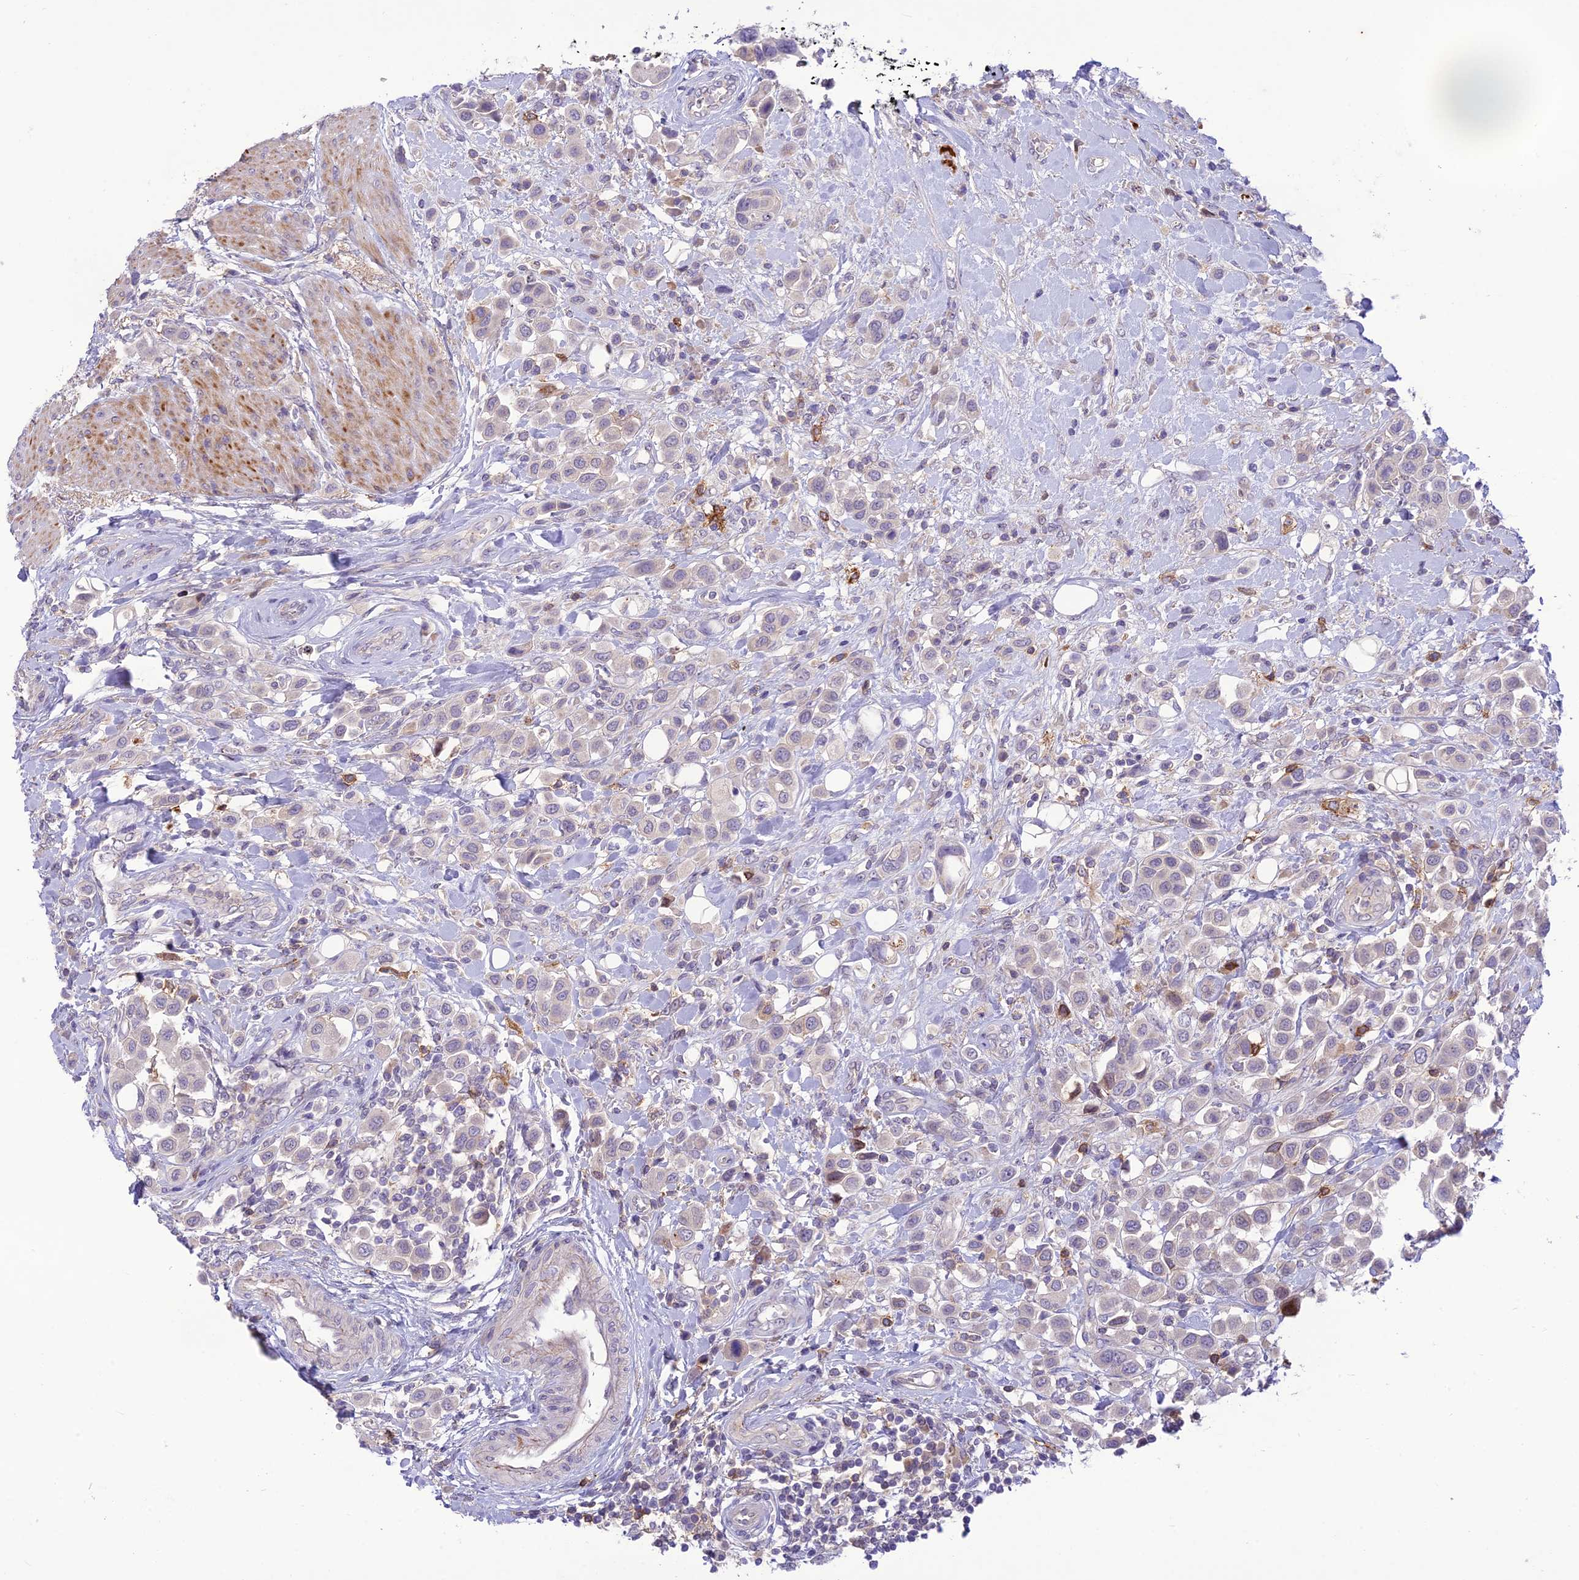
{"staining": {"intensity": "negative", "quantity": "none", "location": "none"}, "tissue": "urothelial cancer", "cell_type": "Tumor cells", "image_type": "cancer", "snomed": [{"axis": "morphology", "description": "Urothelial carcinoma, High grade"}, {"axis": "topography", "description": "Urinary bladder"}], "caption": "Micrograph shows no significant protein positivity in tumor cells of urothelial carcinoma (high-grade).", "gene": "ITGAE", "patient": {"sex": "male", "age": 50}}